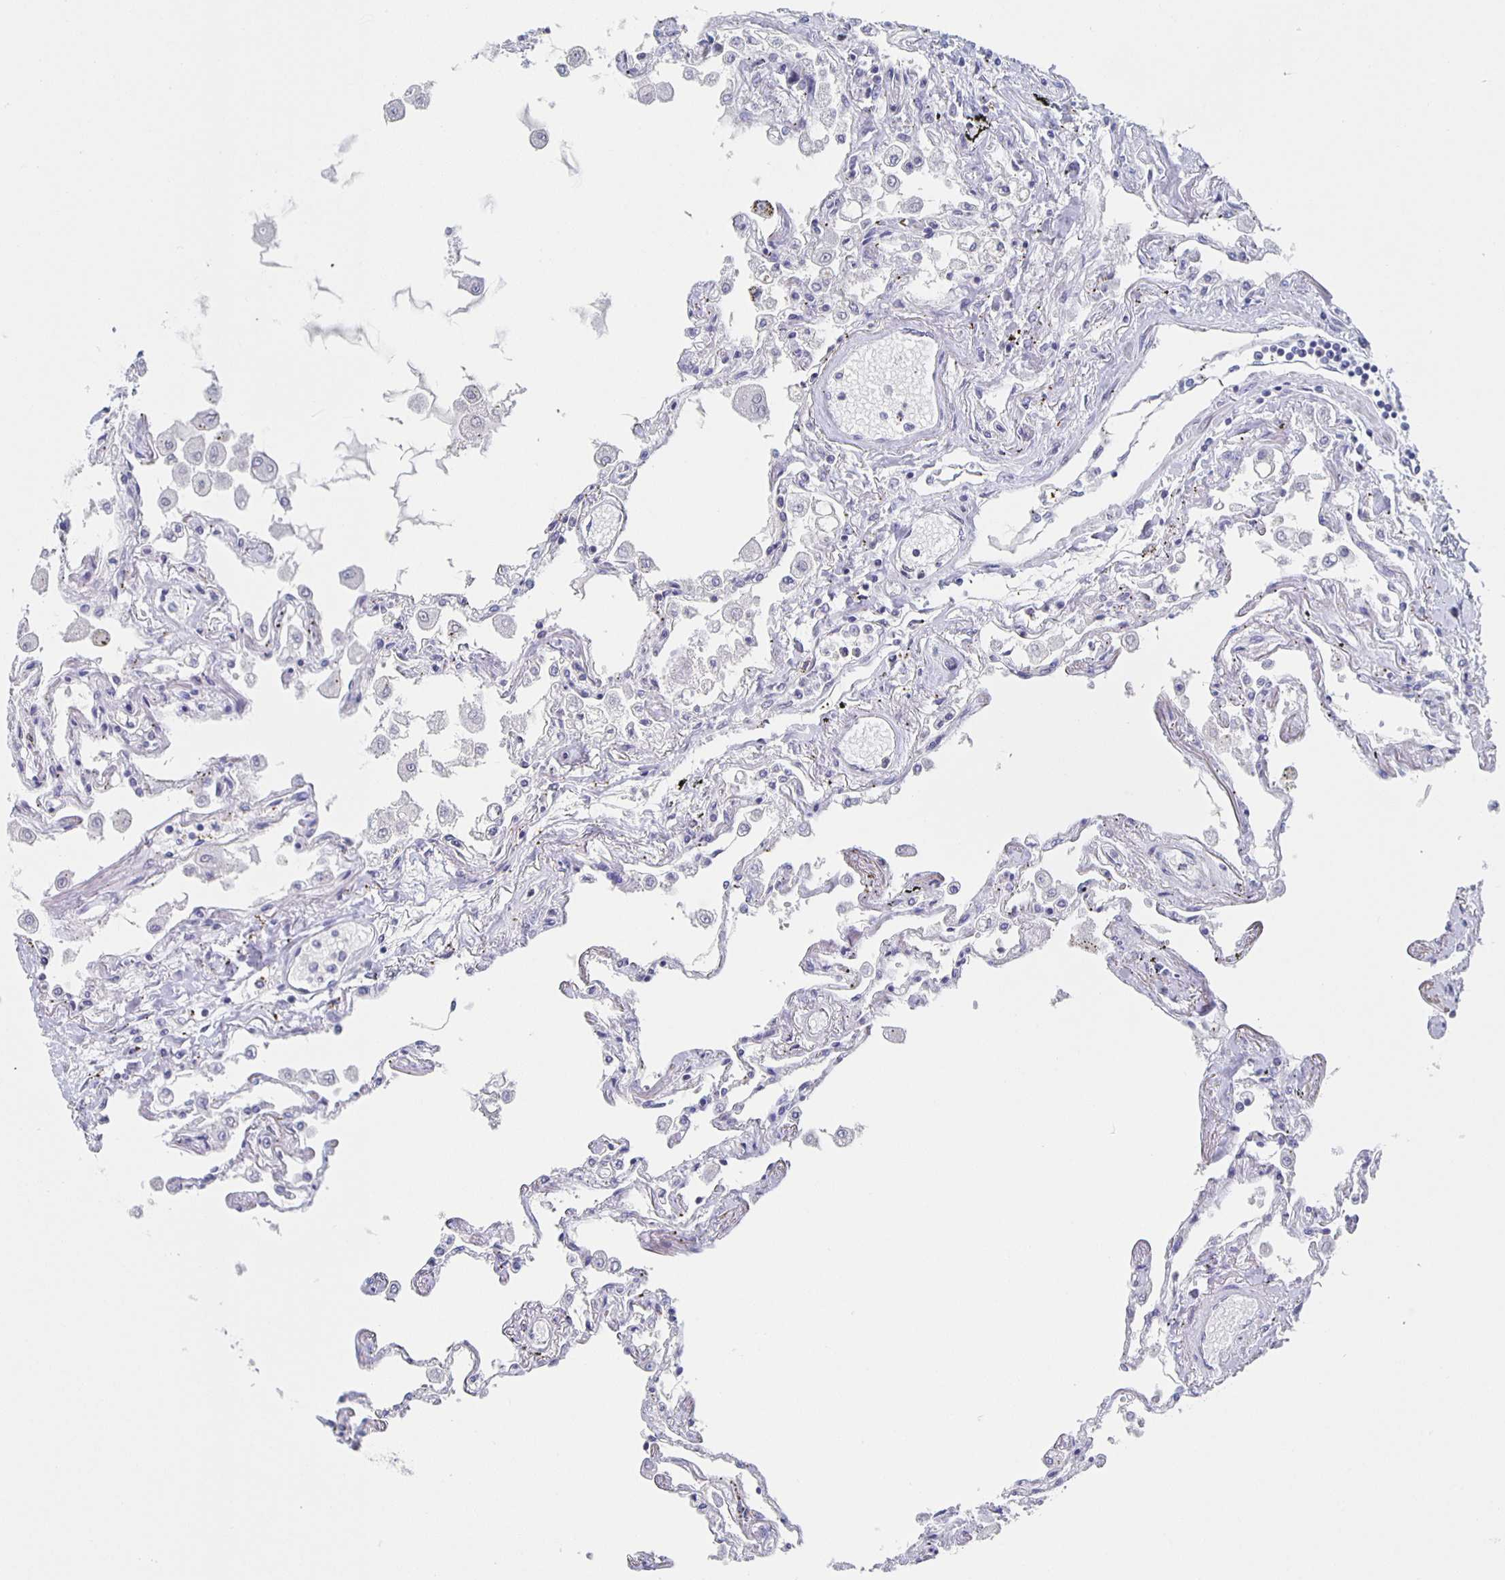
{"staining": {"intensity": "negative", "quantity": "none", "location": "none"}, "tissue": "lung", "cell_type": "Alveolar cells", "image_type": "normal", "snomed": [{"axis": "morphology", "description": "Normal tissue, NOS"}, {"axis": "morphology", "description": "Adenocarcinoma, NOS"}, {"axis": "topography", "description": "Cartilage tissue"}, {"axis": "topography", "description": "Lung"}], "caption": "The histopathology image demonstrates no significant expression in alveolar cells of lung.", "gene": "CCDC17", "patient": {"sex": "female", "age": 67}}